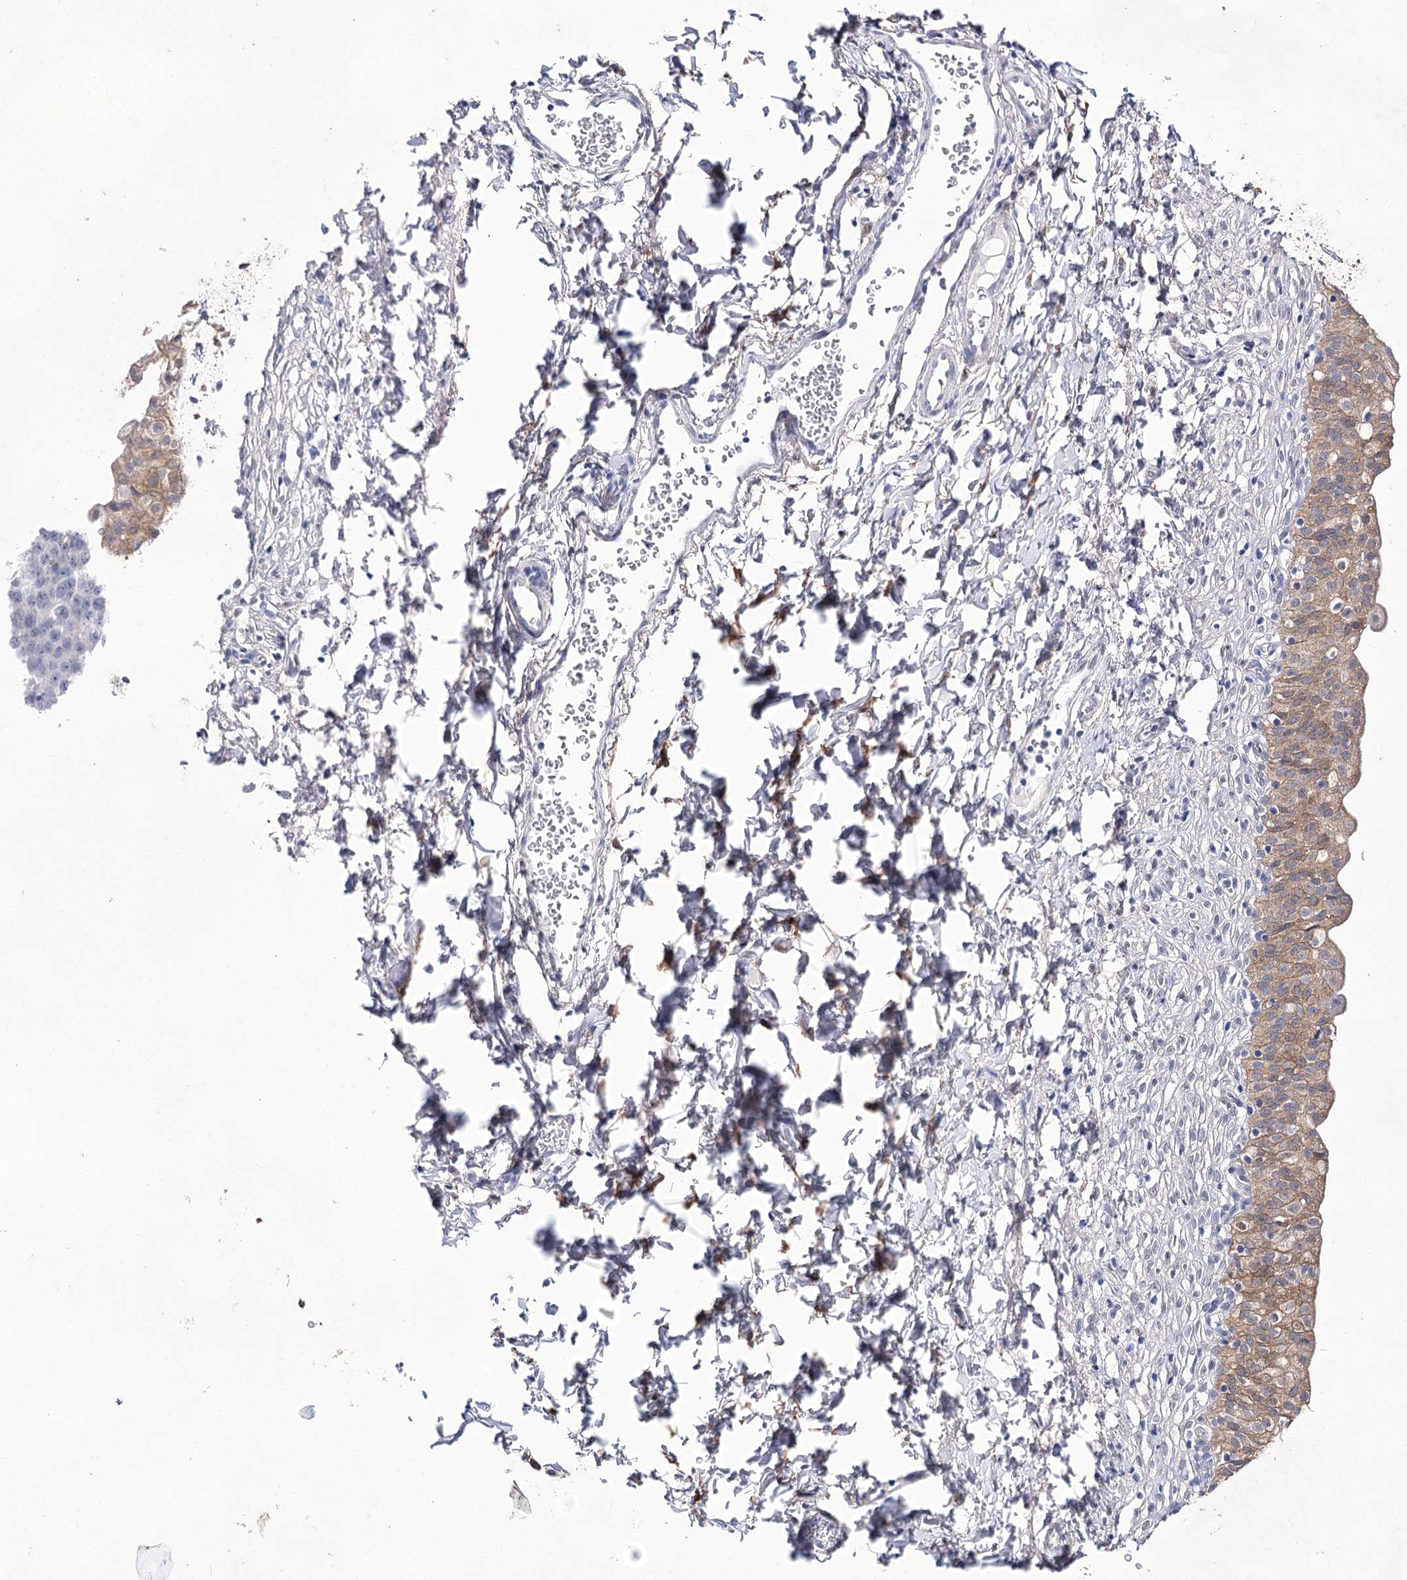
{"staining": {"intensity": "strong", "quantity": "25%-75%", "location": "cytoplasmic/membranous"}, "tissue": "urinary bladder", "cell_type": "Urothelial cells", "image_type": "normal", "snomed": [{"axis": "morphology", "description": "Normal tissue, NOS"}, {"axis": "topography", "description": "Urinary bladder"}], "caption": "Urothelial cells exhibit high levels of strong cytoplasmic/membranous expression in approximately 25%-75% of cells in benign urinary bladder. (DAB IHC, brown staining for protein, blue staining for nuclei).", "gene": "UGDH", "patient": {"sex": "male", "age": 55}}